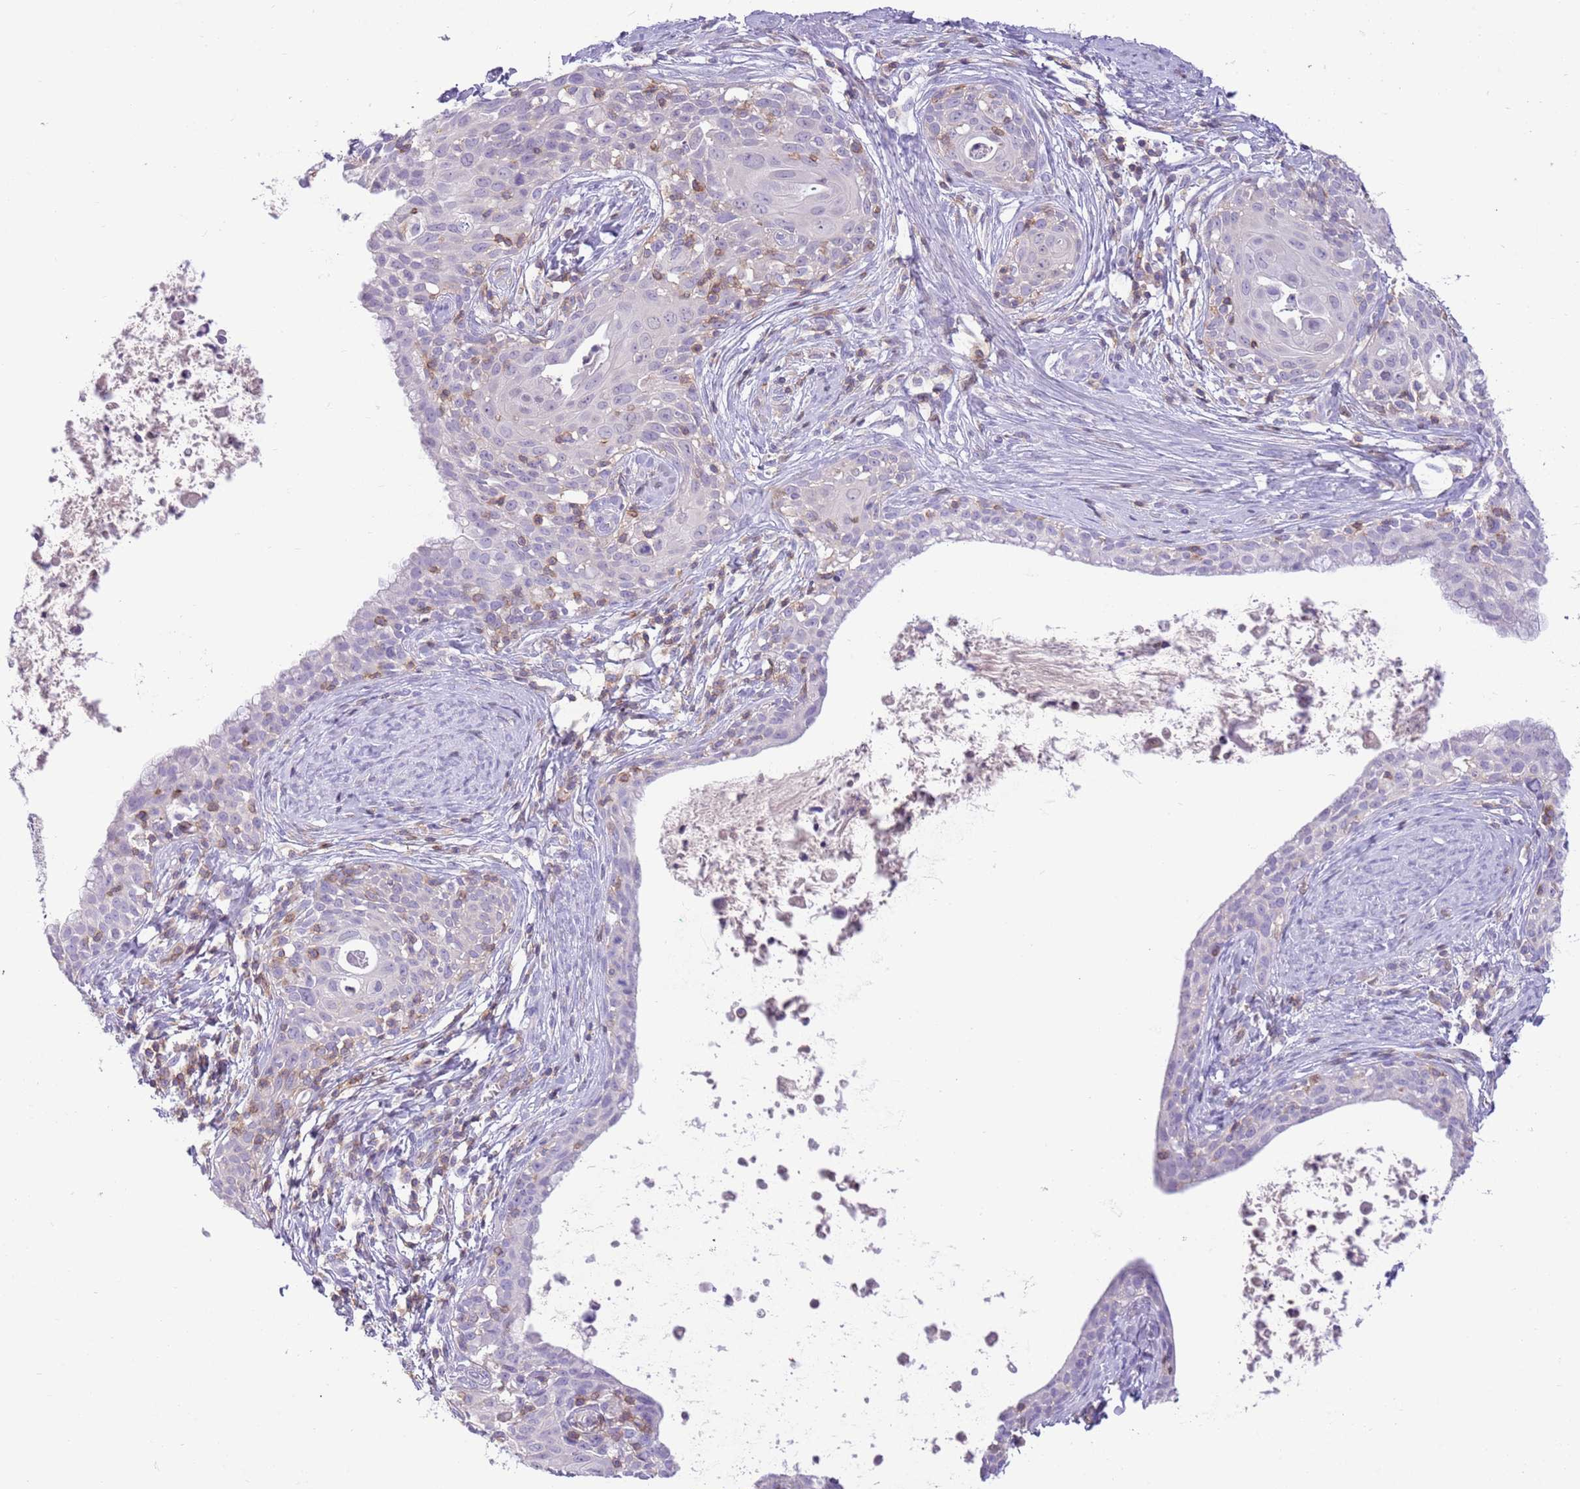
{"staining": {"intensity": "negative", "quantity": "none", "location": "none"}, "tissue": "cervical cancer", "cell_type": "Tumor cells", "image_type": "cancer", "snomed": [{"axis": "morphology", "description": "Squamous cell carcinoma, NOS"}, {"axis": "topography", "description": "Cervix"}], "caption": "Tumor cells show no significant protein expression in cervical squamous cell carcinoma.", "gene": "OR4Q3", "patient": {"sex": "female", "age": 52}}